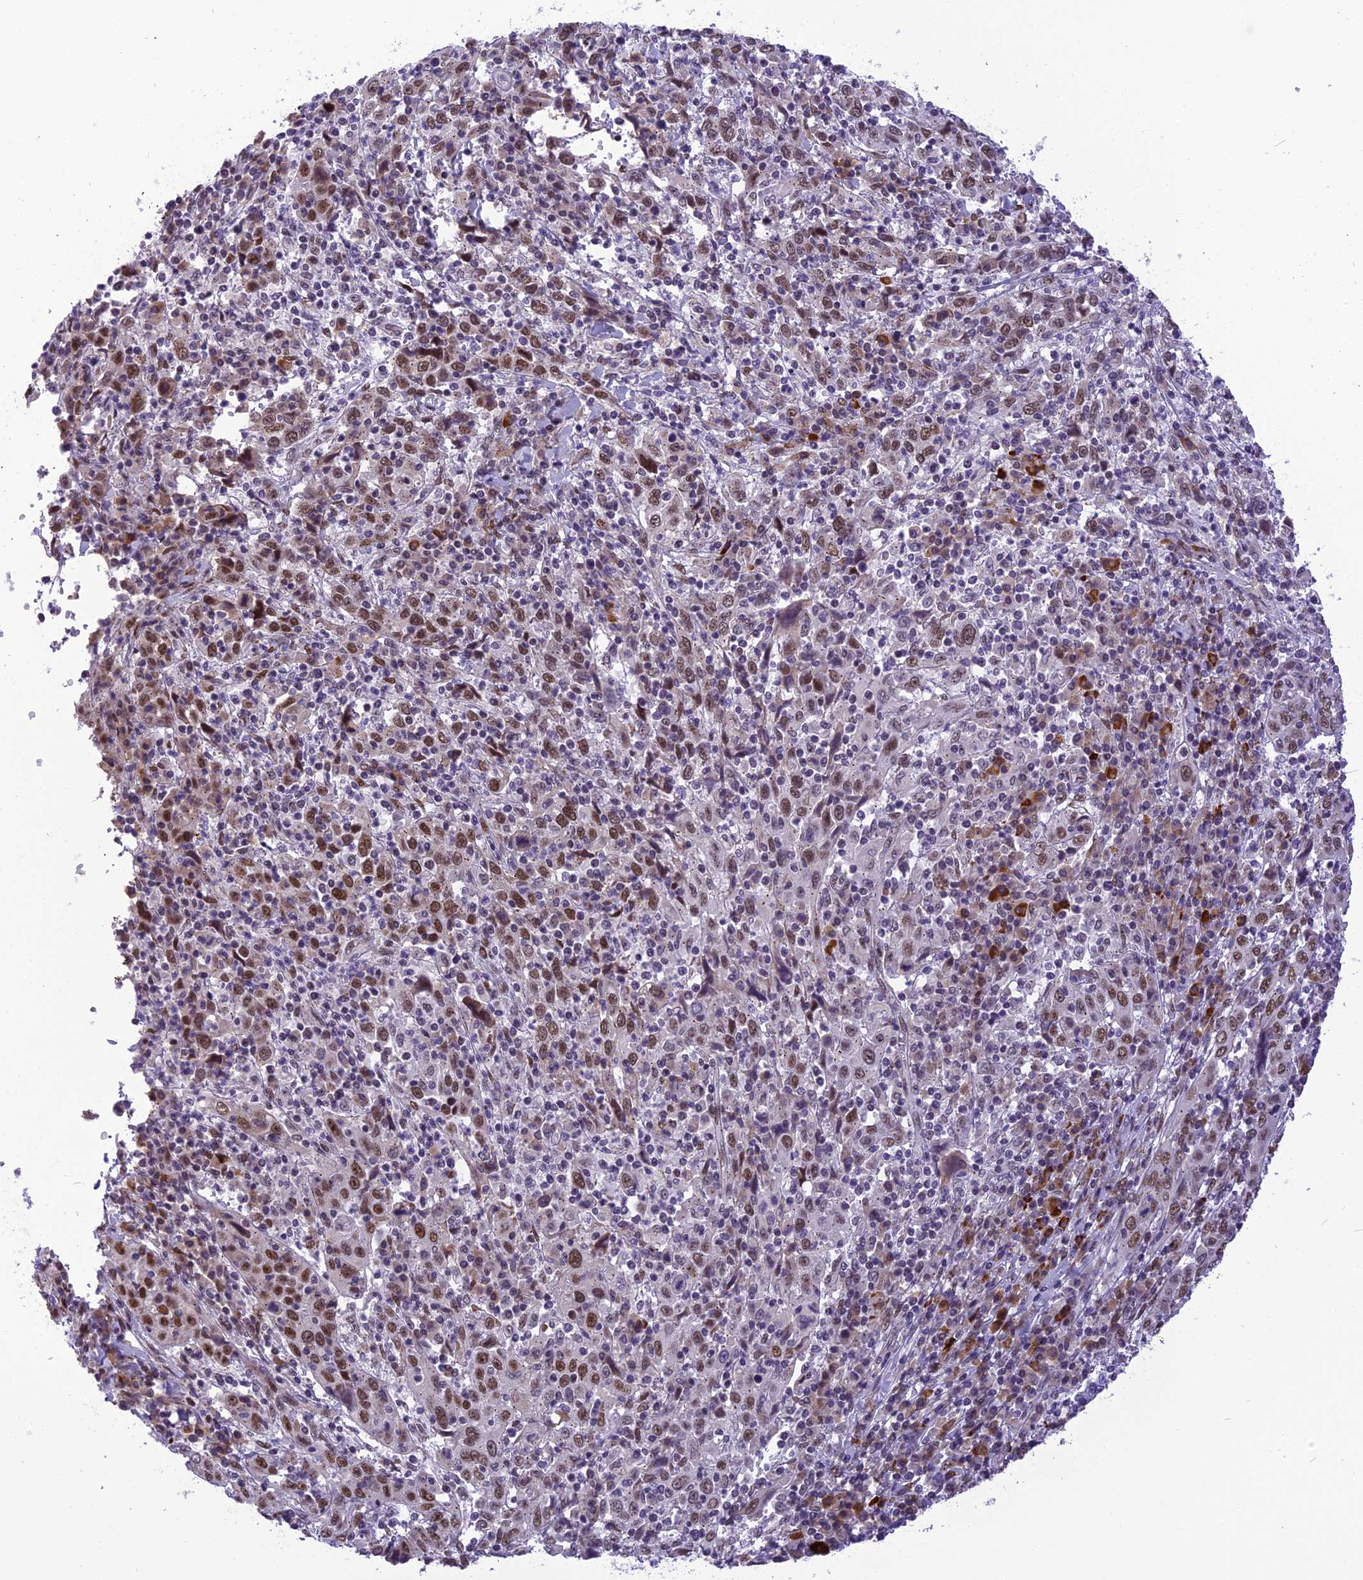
{"staining": {"intensity": "moderate", "quantity": ">75%", "location": "nuclear"}, "tissue": "cervical cancer", "cell_type": "Tumor cells", "image_type": "cancer", "snomed": [{"axis": "morphology", "description": "Squamous cell carcinoma, NOS"}, {"axis": "topography", "description": "Cervix"}], "caption": "Immunohistochemical staining of human squamous cell carcinoma (cervical) demonstrates moderate nuclear protein staining in about >75% of tumor cells.", "gene": "IRF2BP1", "patient": {"sex": "female", "age": 46}}